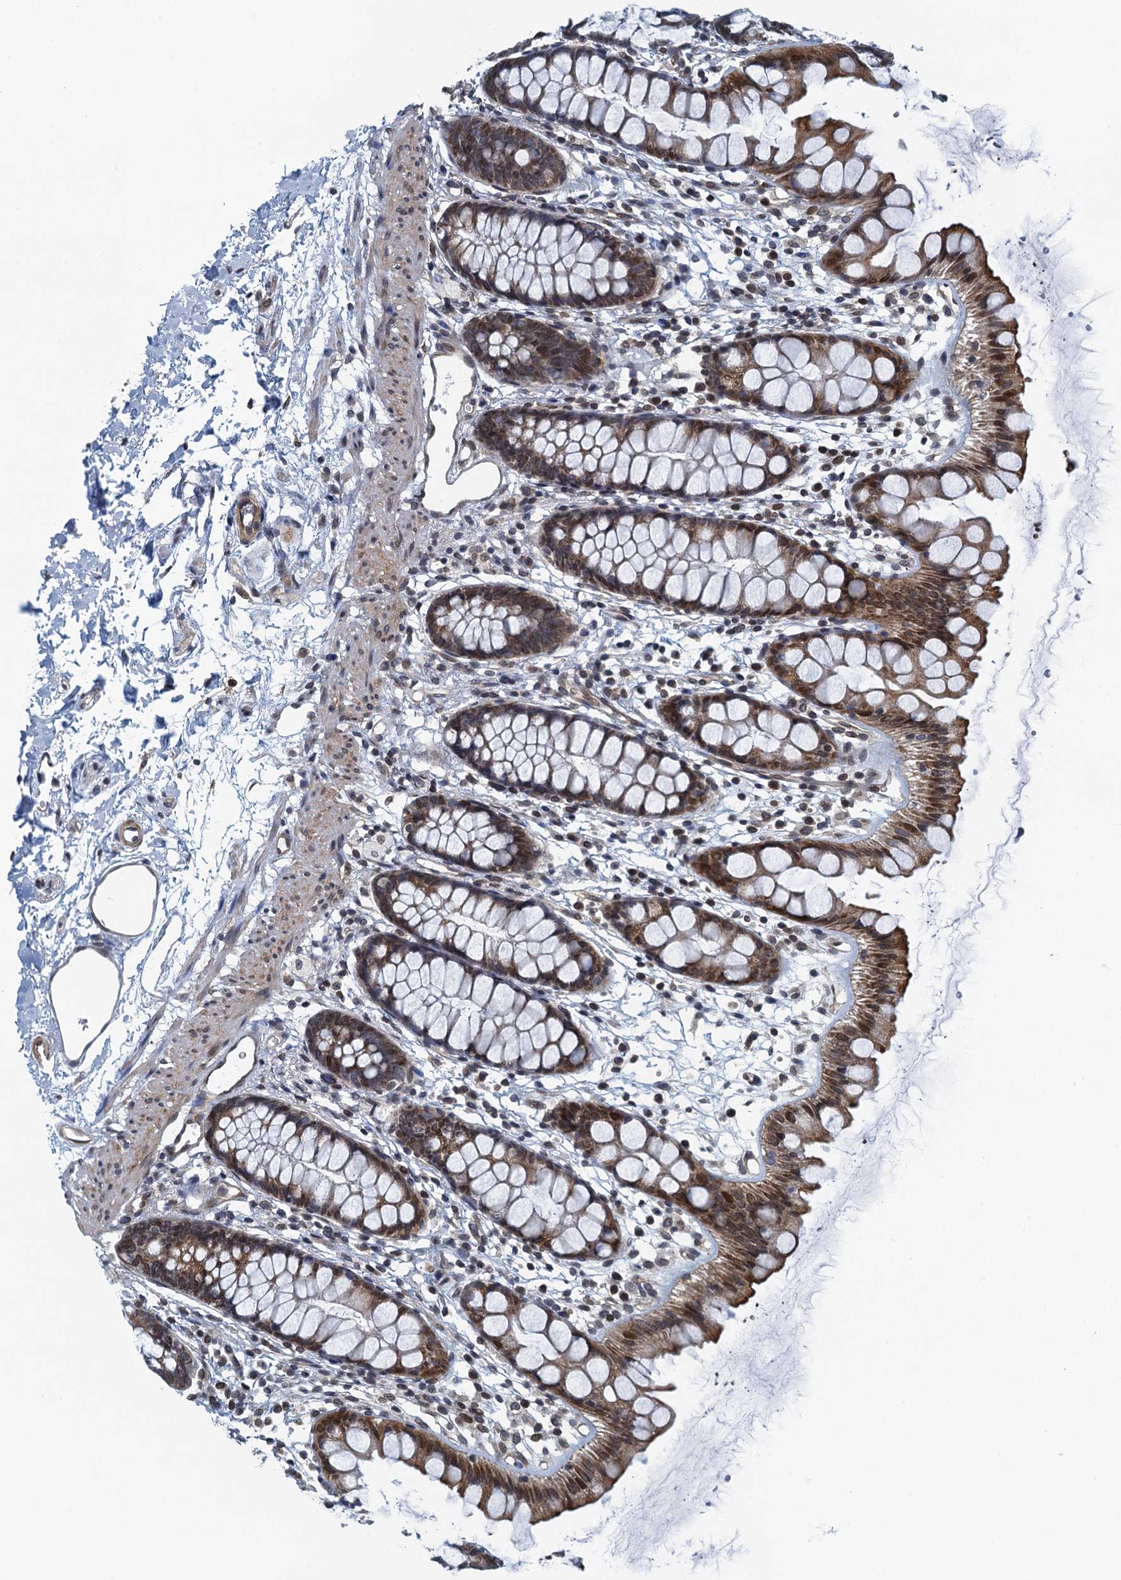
{"staining": {"intensity": "moderate", "quantity": ">75%", "location": "cytoplasmic/membranous,nuclear"}, "tissue": "rectum", "cell_type": "Glandular cells", "image_type": "normal", "snomed": [{"axis": "morphology", "description": "Normal tissue, NOS"}, {"axis": "topography", "description": "Rectum"}], "caption": "Moderate cytoplasmic/membranous,nuclear staining for a protein is appreciated in about >75% of glandular cells of unremarkable rectum using immunohistochemistry (IHC).", "gene": "CCDC34", "patient": {"sex": "female", "age": 65}}